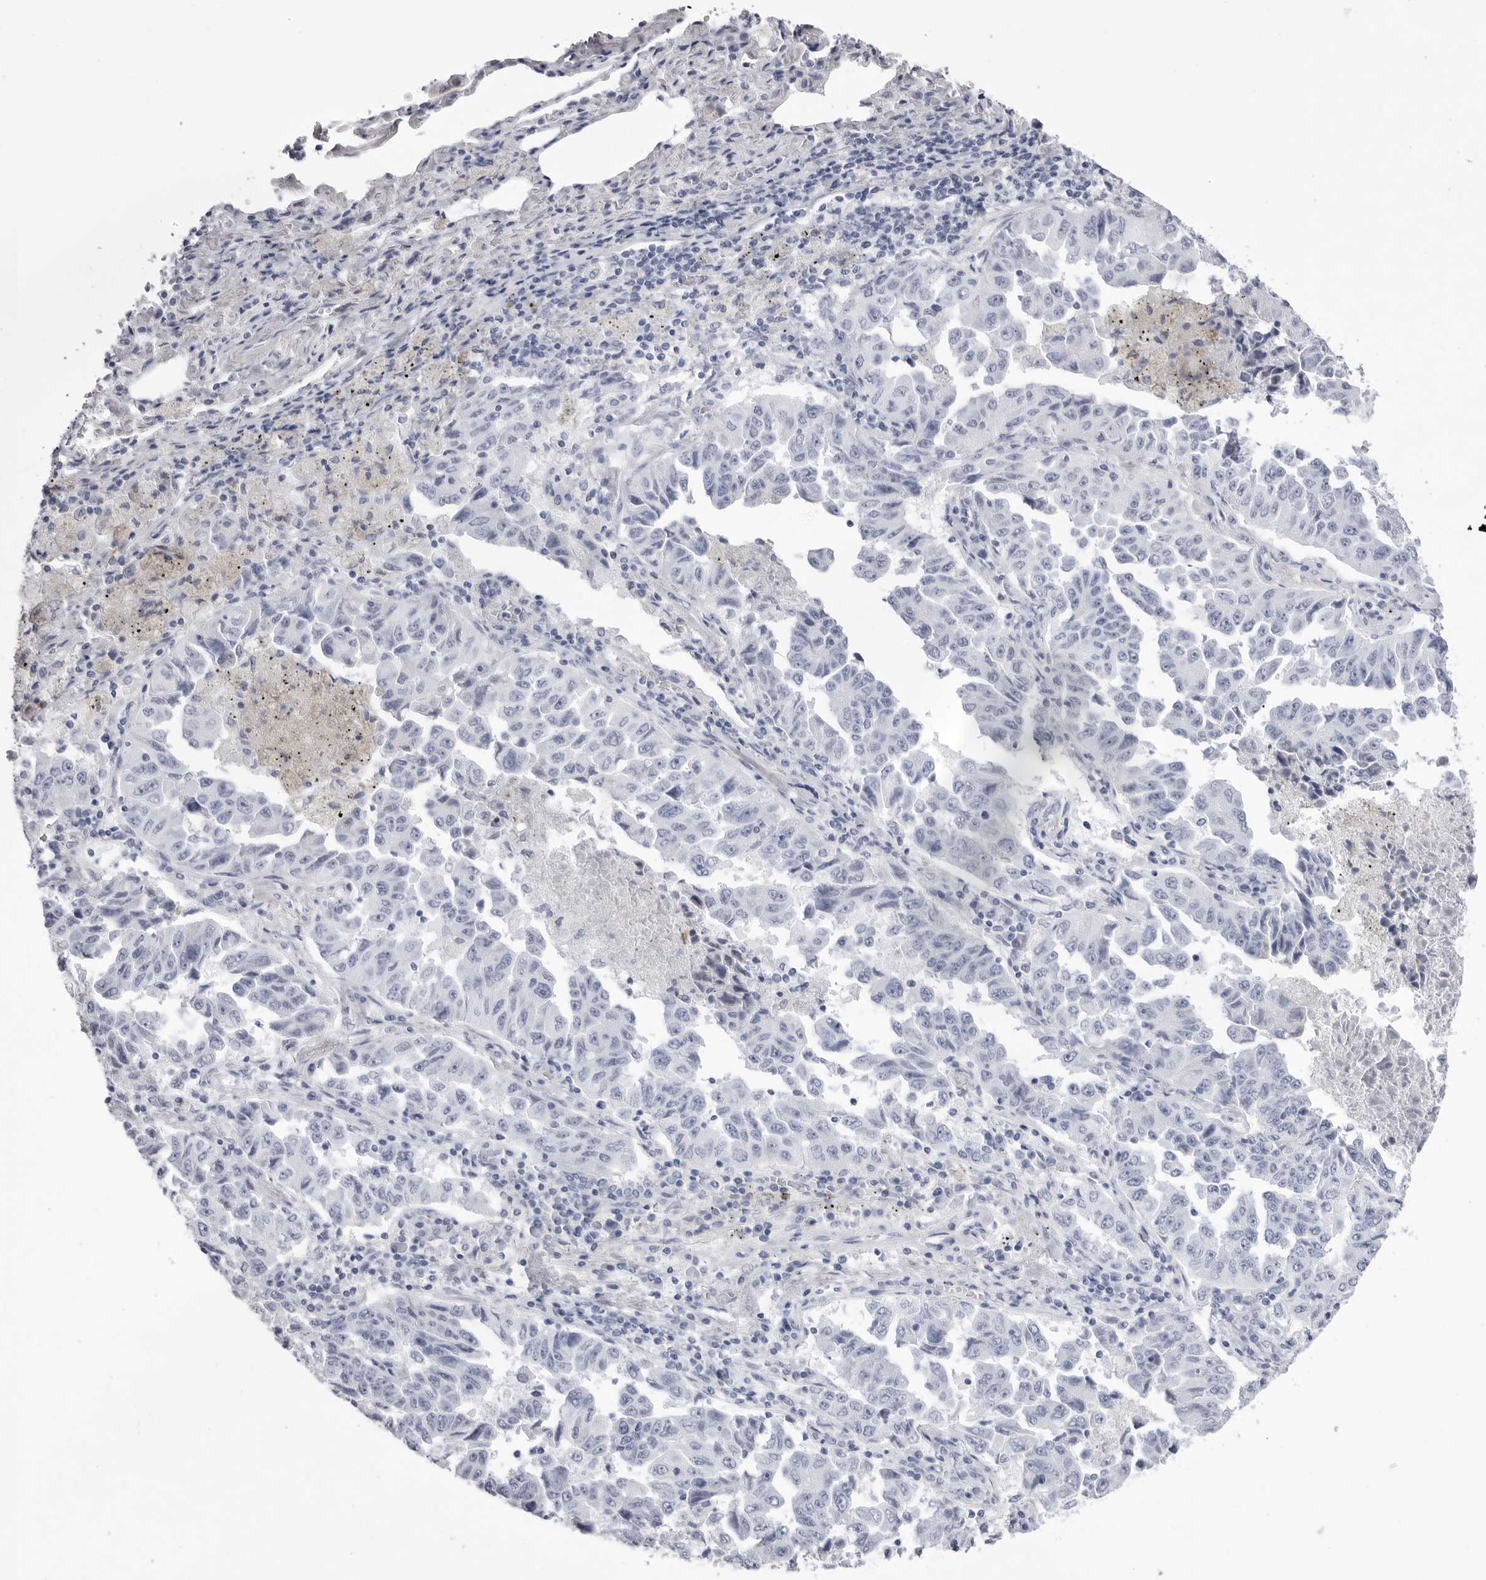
{"staining": {"intensity": "negative", "quantity": "none", "location": "none"}, "tissue": "lung cancer", "cell_type": "Tumor cells", "image_type": "cancer", "snomed": [{"axis": "morphology", "description": "Adenocarcinoma, NOS"}, {"axis": "topography", "description": "Lung"}], "caption": "The histopathology image displays no significant positivity in tumor cells of lung adenocarcinoma.", "gene": "TMOD4", "patient": {"sex": "female", "age": 51}}